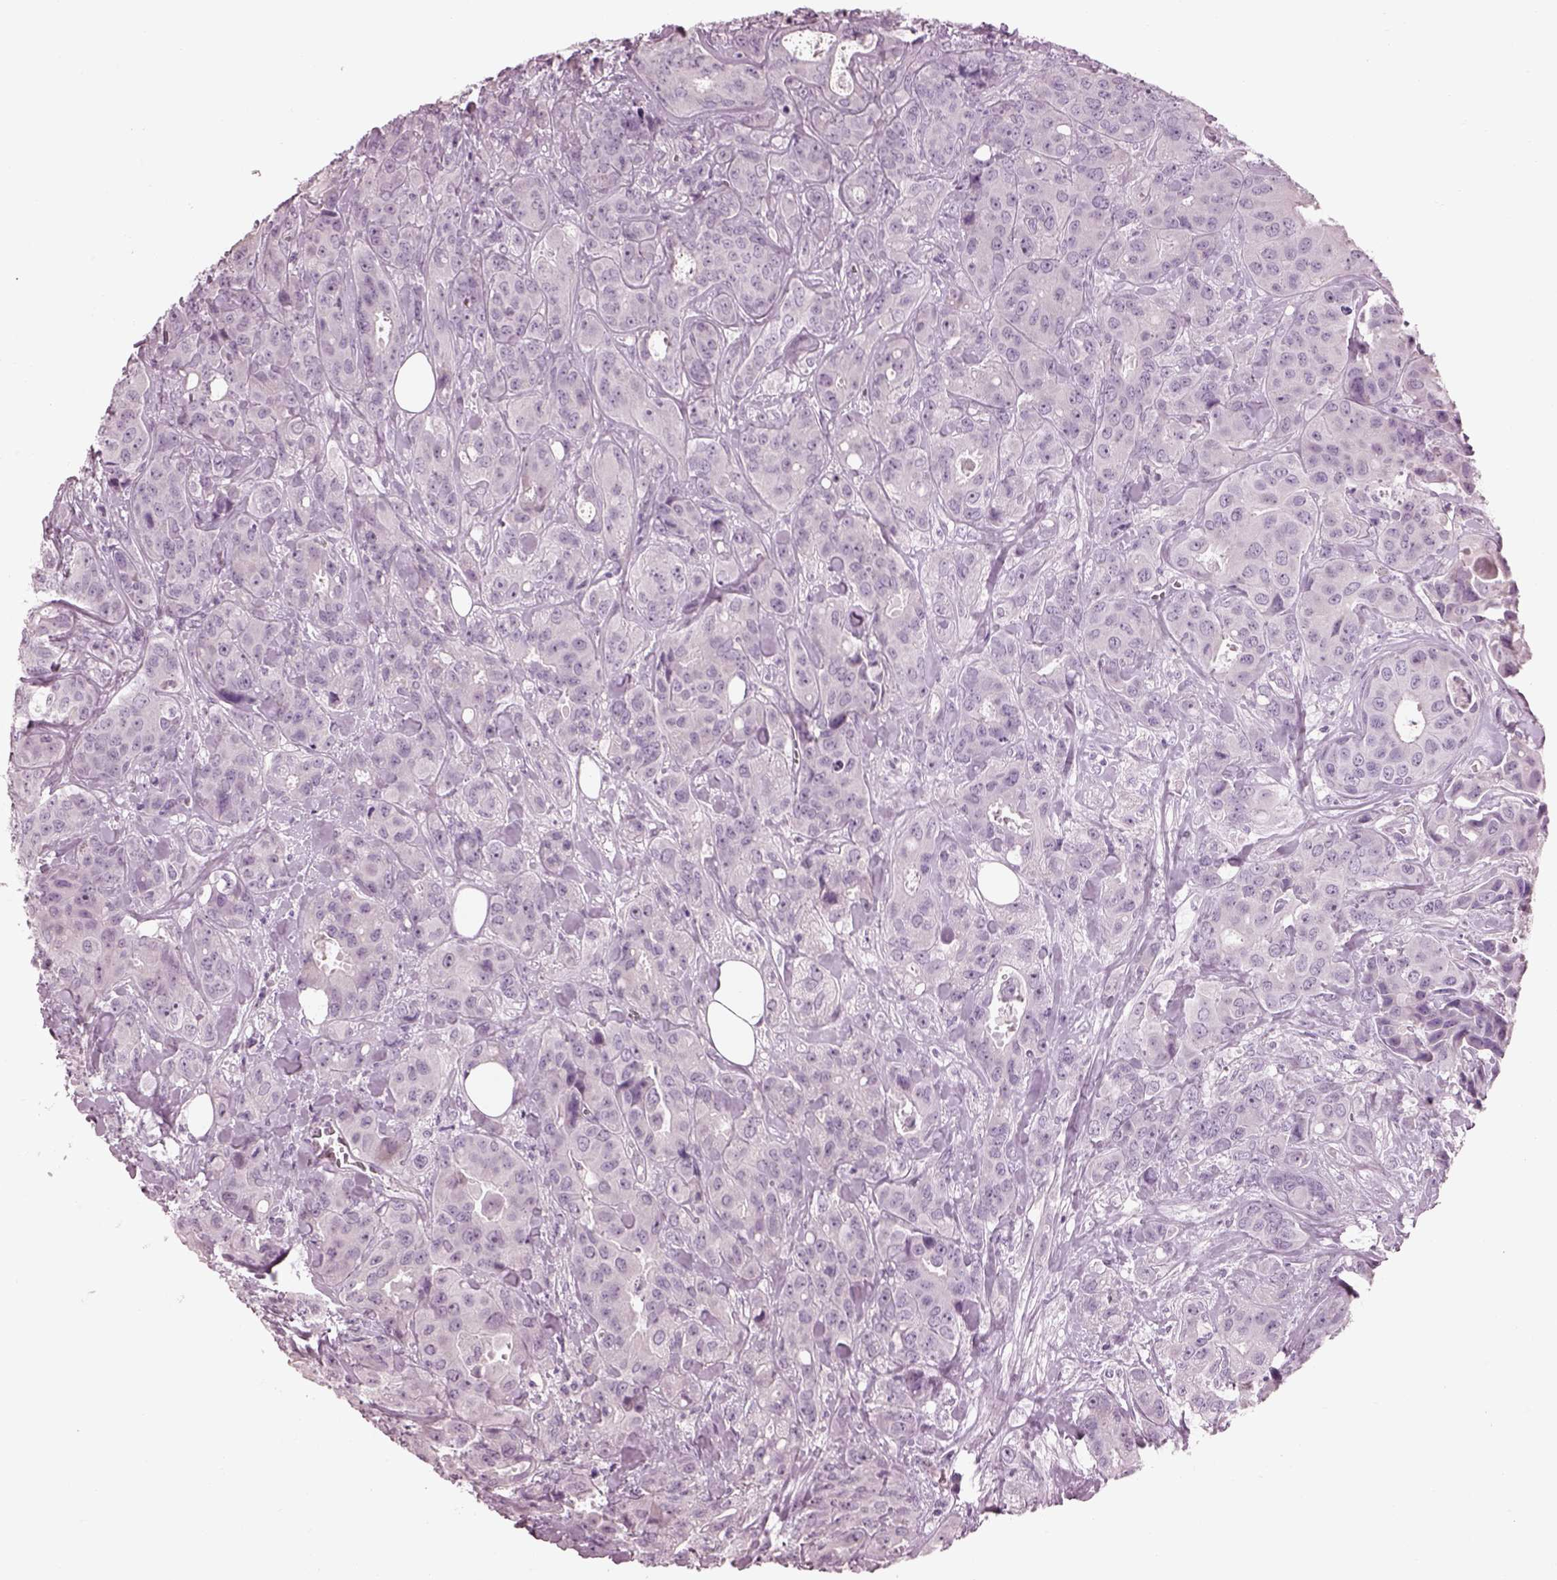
{"staining": {"intensity": "negative", "quantity": "none", "location": "none"}, "tissue": "breast cancer", "cell_type": "Tumor cells", "image_type": "cancer", "snomed": [{"axis": "morphology", "description": "Duct carcinoma"}, {"axis": "topography", "description": "Breast"}], "caption": "Tumor cells show no significant expression in infiltrating ductal carcinoma (breast). Brightfield microscopy of immunohistochemistry (IHC) stained with DAB (brown) and hematoxylin (blue), captured at high magnification.", "gene": "CACNG4", "patient": {"sex": "female", "age": 43}}